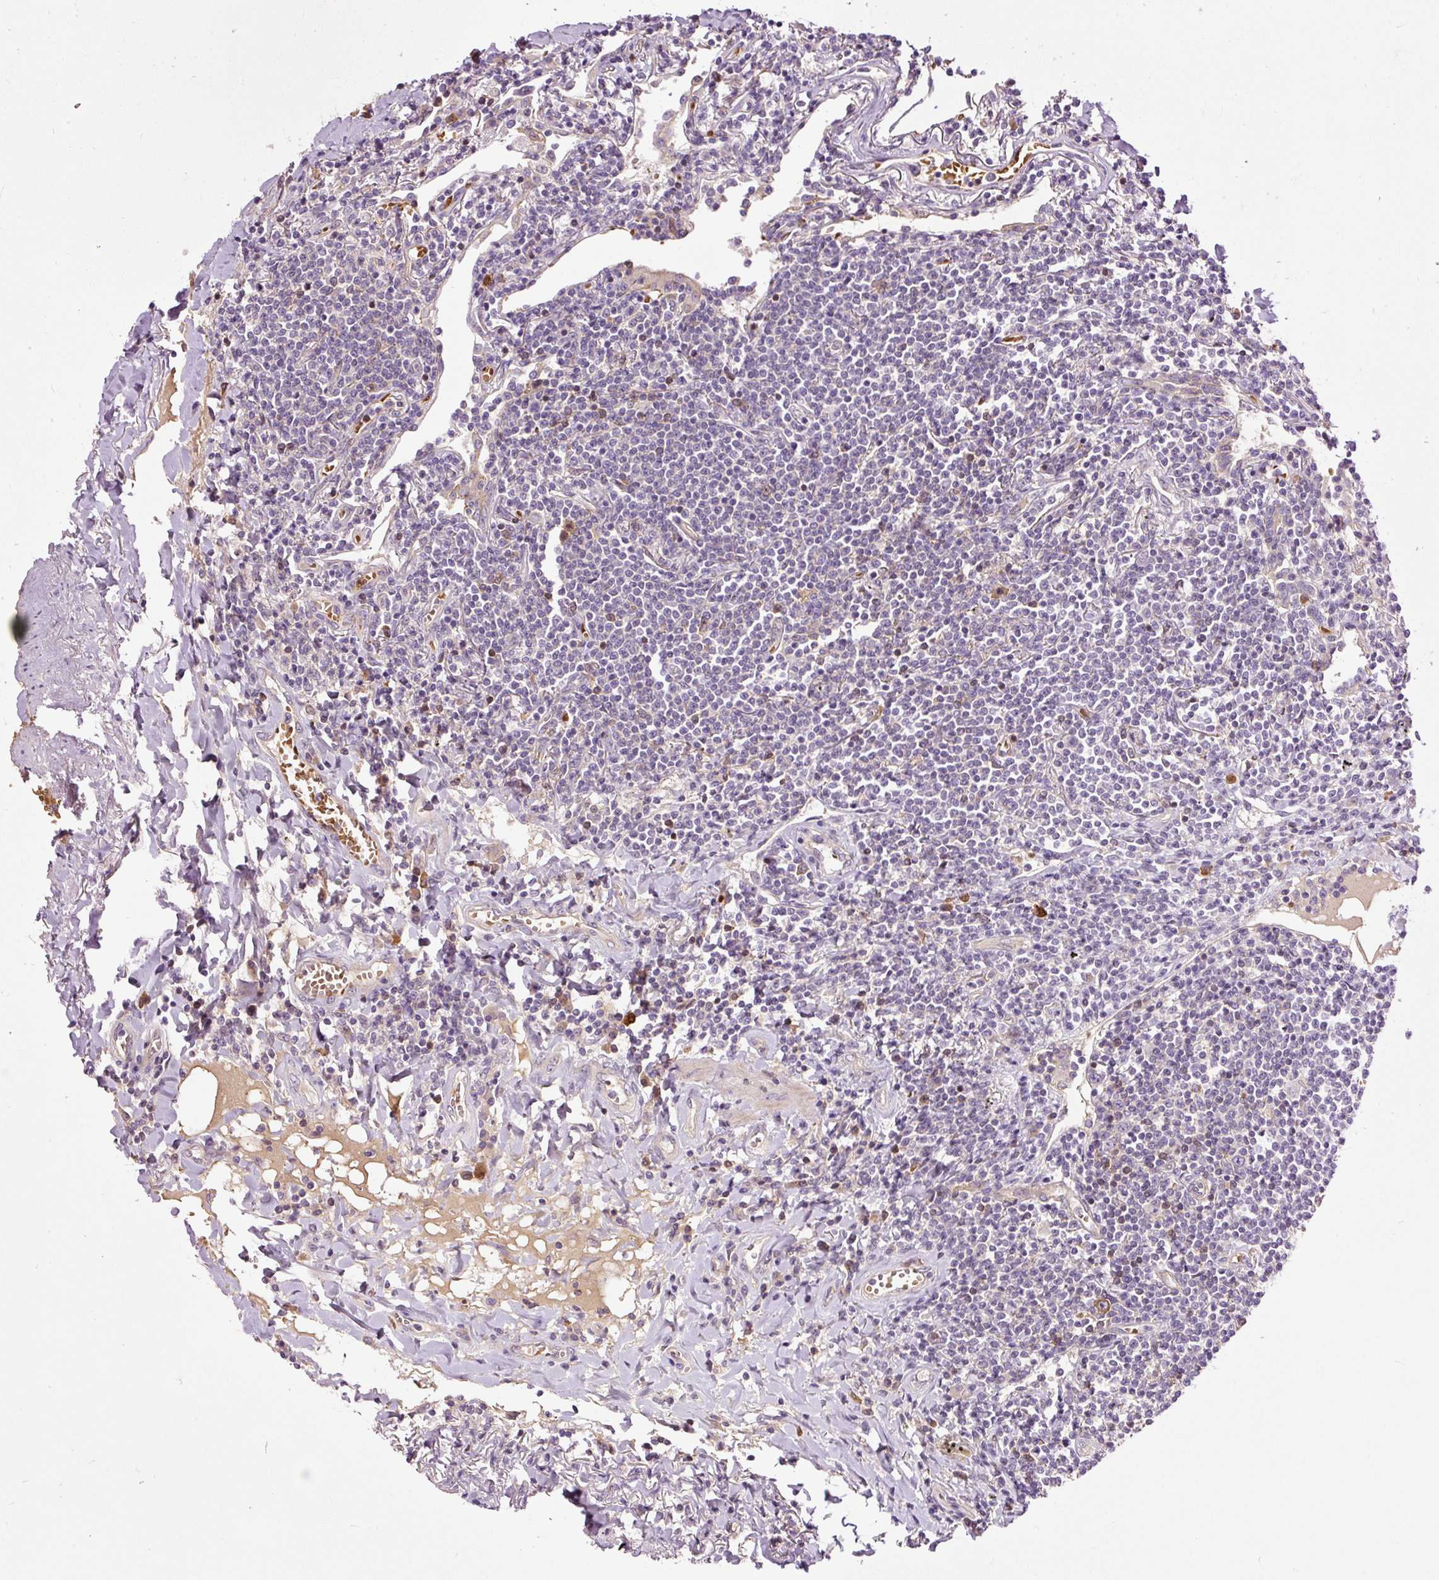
{"staining": {"intensity": "negative", "quantity": "none", "location": "none"}, "tissue": "lymphoma", "cell_type": "Tumor cells", "image_type": "cancer", "snomed": [{"axis": "morphology", "description": "Malignant lymphoma, non-Hodgkin's type, Low grade"}, {"axis": "topography", "description": "Lung"}], "caption": "Immunohistochemistry micrograph of neoplastic tissue: human low-grade malignant lymphoma, non-Hodgkin's type stained with DAB displays no significant protein staining in tumor cells.", "gene": "USHBP1", "patient": {"sex": "female", "age": 71}}